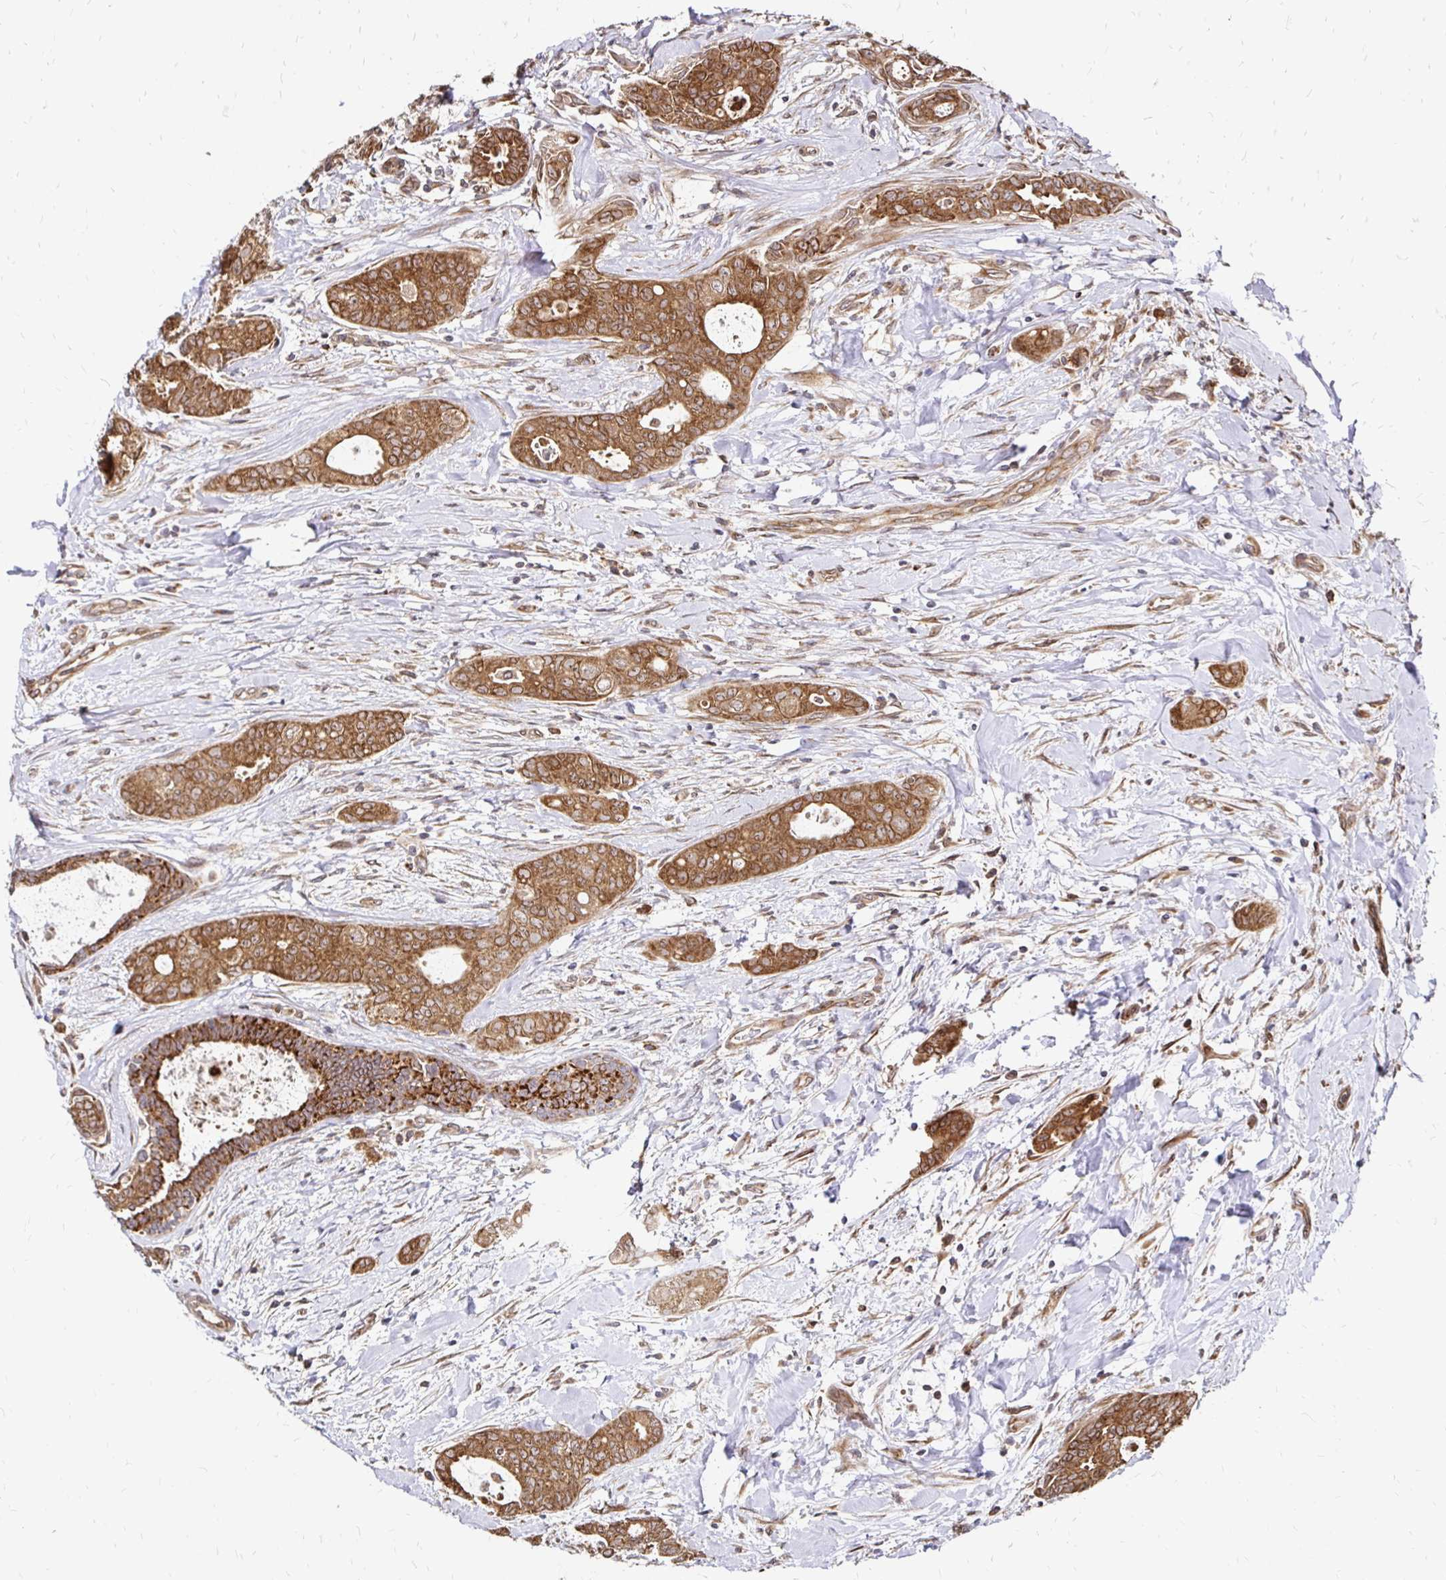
{"staining": {"intensity": "moderate", "quantity": ">75%", "location": "cytoplasmic/membranous"}, "tissue": "breast cancer", "cell_type": "Tumor cells", "image_type": "cancer", "snomed": [{"axis": "morphology", "description": "Duct carcinoma"}, {"axis": "topography", "description": "Breast"}], "caption": "Immunohistochemical staining of human infiltrating ductal carcinoma (breast) displays medium levels of moderate cytoplasmic/membranous protein expression in approximately >75% of tumor cells.", "gene": "ZW10", "patient": {"sex": "female", "age": 45}}